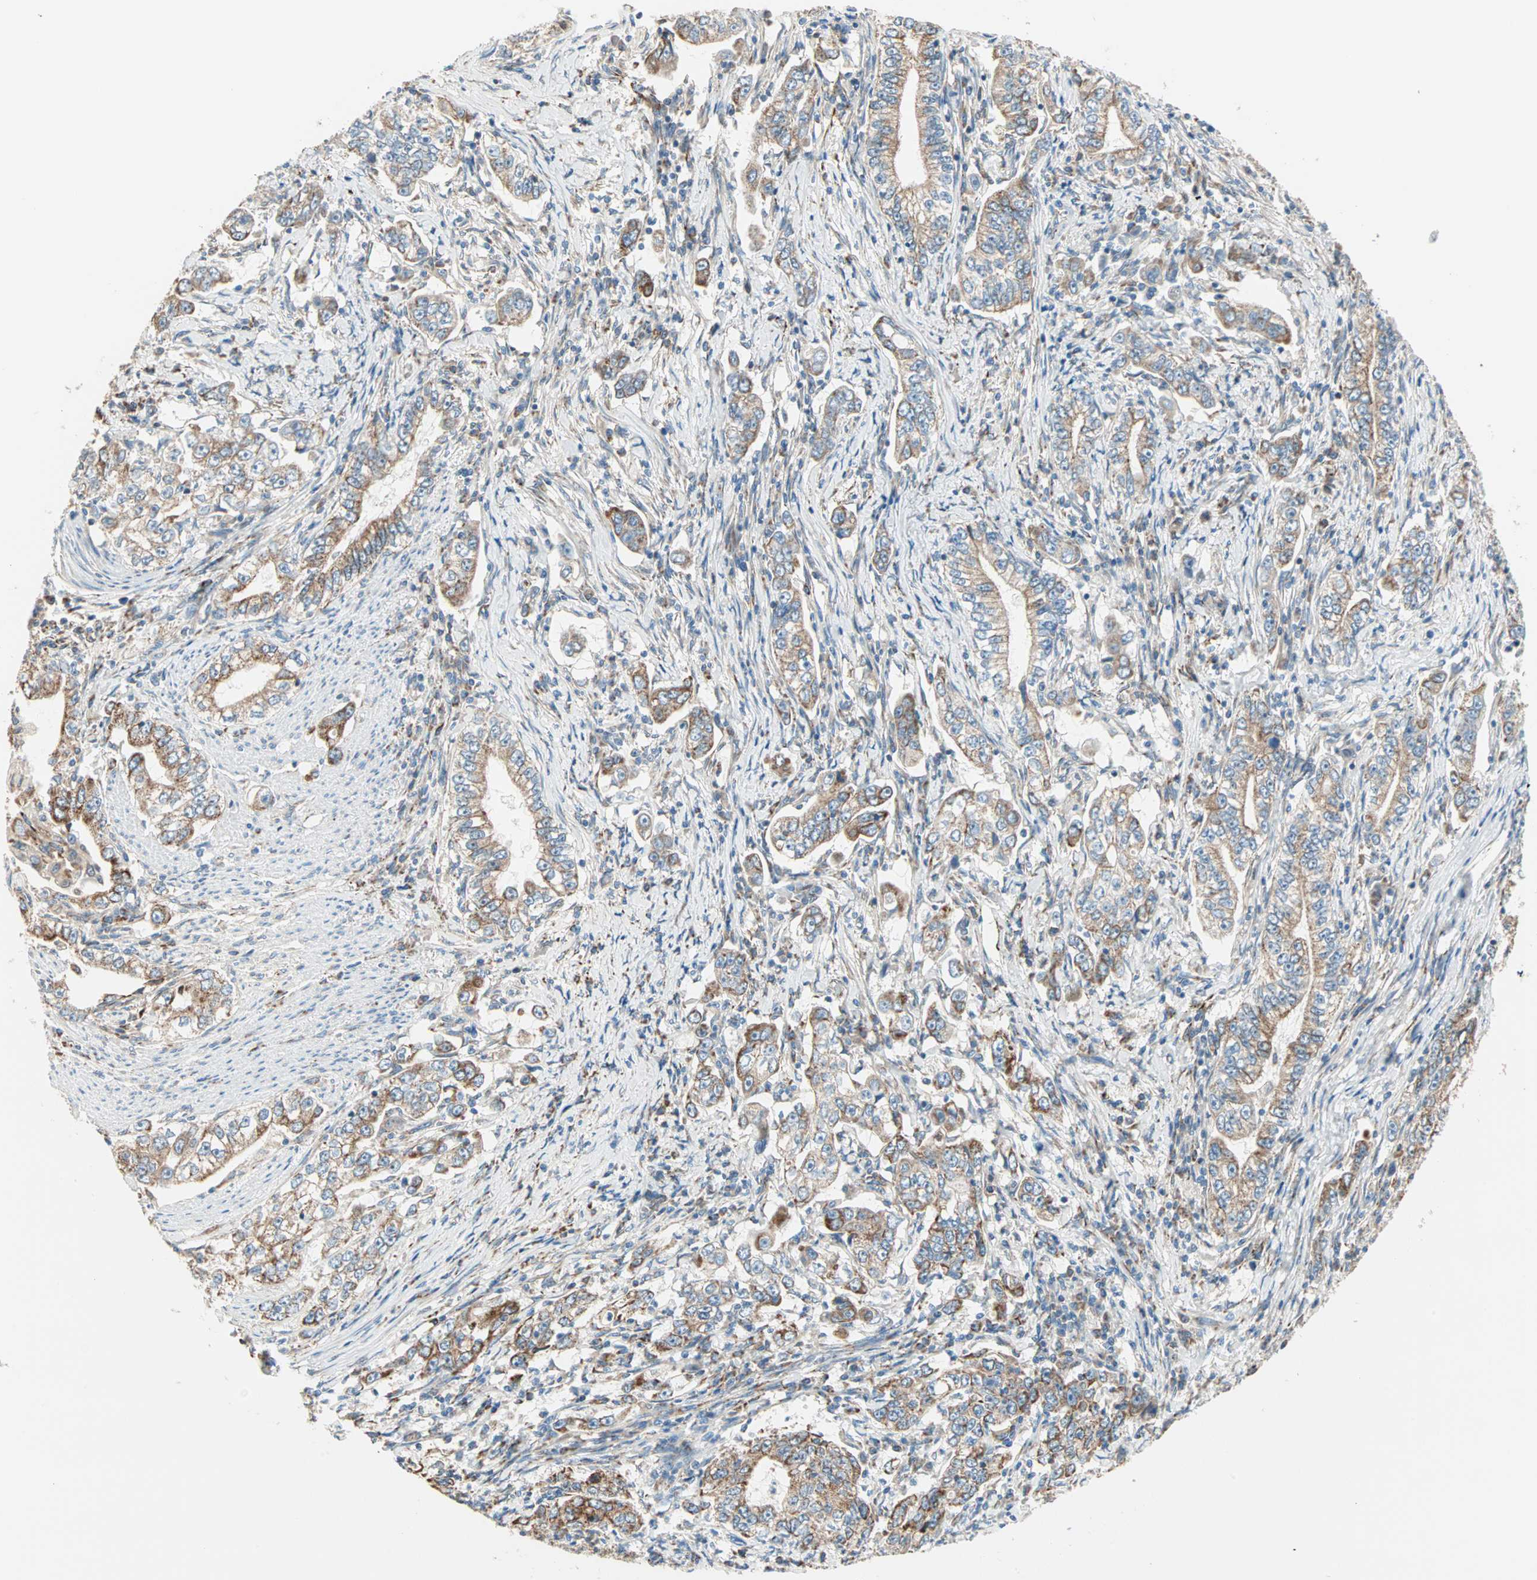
{"staining": {"intensity": "moderate", "quantity": ">75%", "location": "cytoplasmic/membranous"}, "tissue": "stomach cancer", "cell_type": "Tumor cells", "image_type": "cancer", "snomed": [{"axis": "morphology", "description": "Adenocarcinoma, NOS"}, {"axis": "topography", "description": "Stomach, lower"}], "caption": "DAB (3,3'-diaminobenzidine) immunohistochemical staining of stomach adenocarcinoma demonstrates moderate cytoplasmic/membranous protein staining in approximately >75% of tumor cells.", "gene": "TST", "patient": {"sex": "female", "age": 72}}